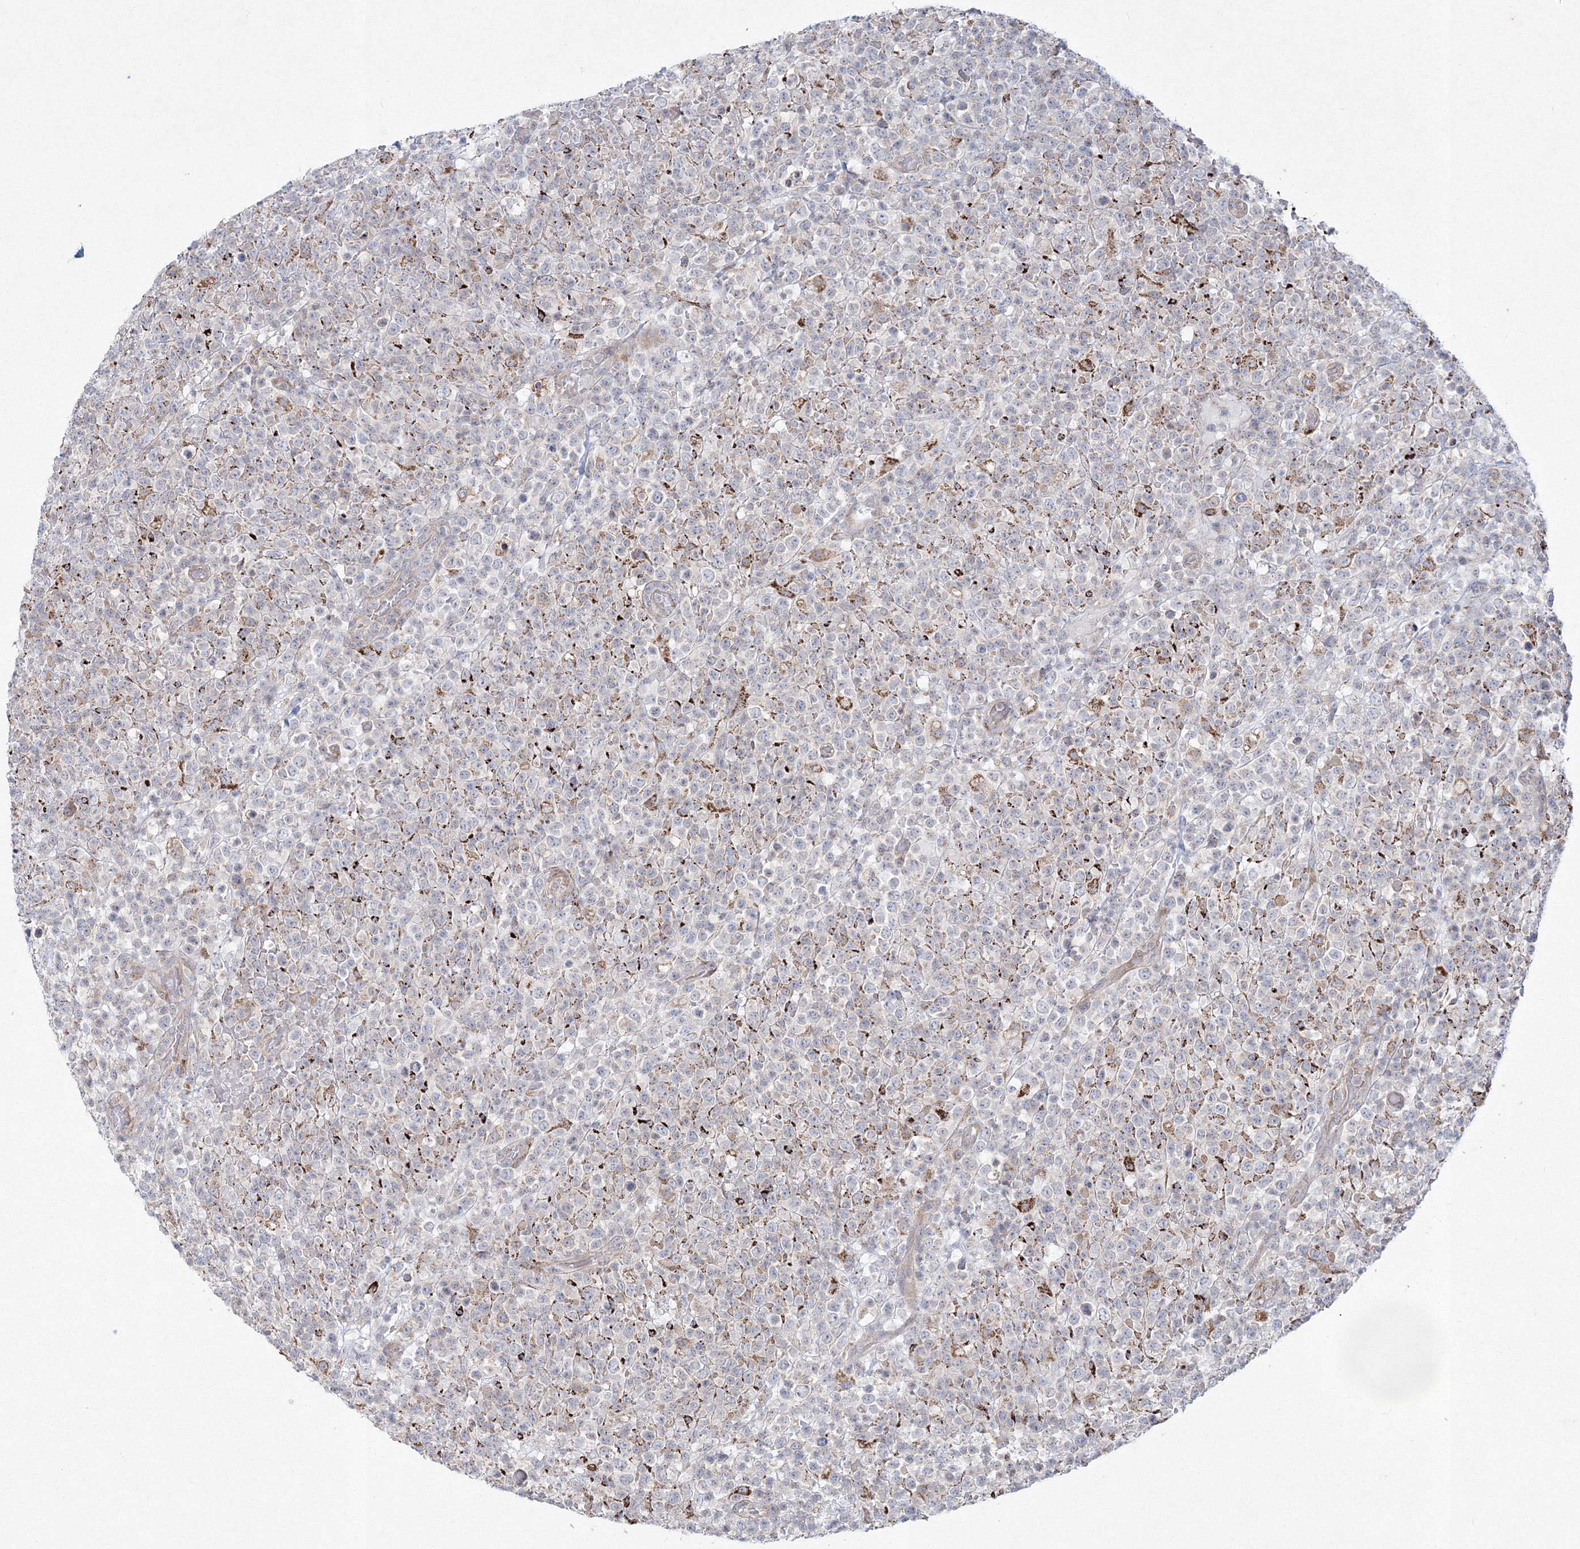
{"staining": {"intensity": "negative", "quantity": "none", "location": "none"}, "tissue": "lymphoma", "cell_type": "Tumor cells", "image_type": "cancer", "snomed": [{"axis": "morphology", "description": "Malignant lymphoma, non-Hodgkin's type, High grade"}, {"axis": "topography", "description": "Colon"}], "caption": "Protein analysis of high-grade malignant lymphoma, non-Hodgkin's type exhibits no significant expression in tumor cells. (DAB immunohistochemistry visualized using brightfield microscopy, high magnification).", "gene": "WDR49", "patient": {"sex": "female", "age": 53}}